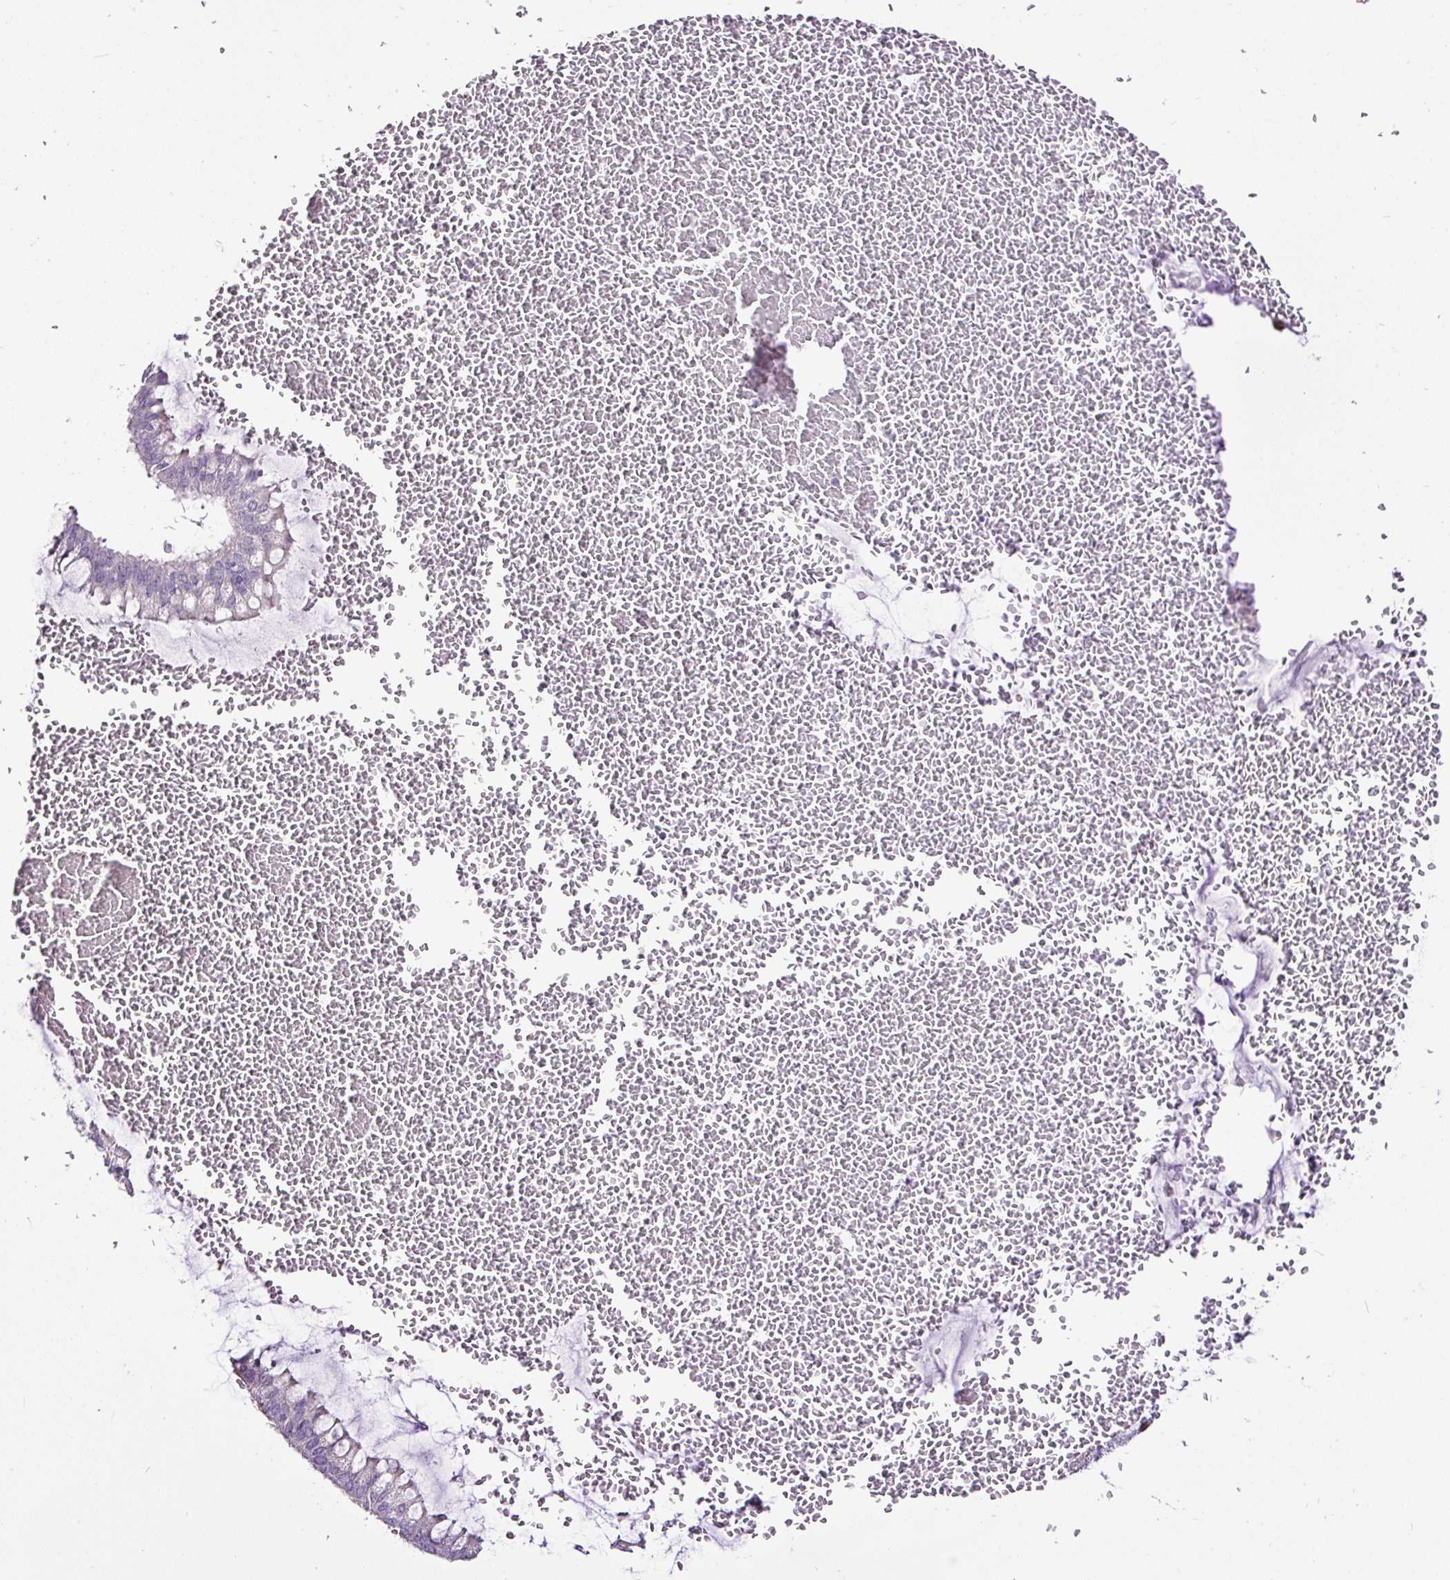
{"staining": {"intensity": "negative", "quantity": "none", "location": "none"}, "tissue": "ovarian cancer", "cell_type": "Tumor cells", "image_type": "cancer", "snomed": [{"axis": "morphology", "description": "Cystadenocarcinoma, mucinous, NOS"}, {"axis": "topography", "description": "Ovary"}], "caption": "Immunohistochemical staining of human ovarian cancer (mucinous cystadenocarcinoma) exhibits no significant expression in tumor cells.", "gene": "ESR1", "patient": {"sex": "female", "age": 73}}